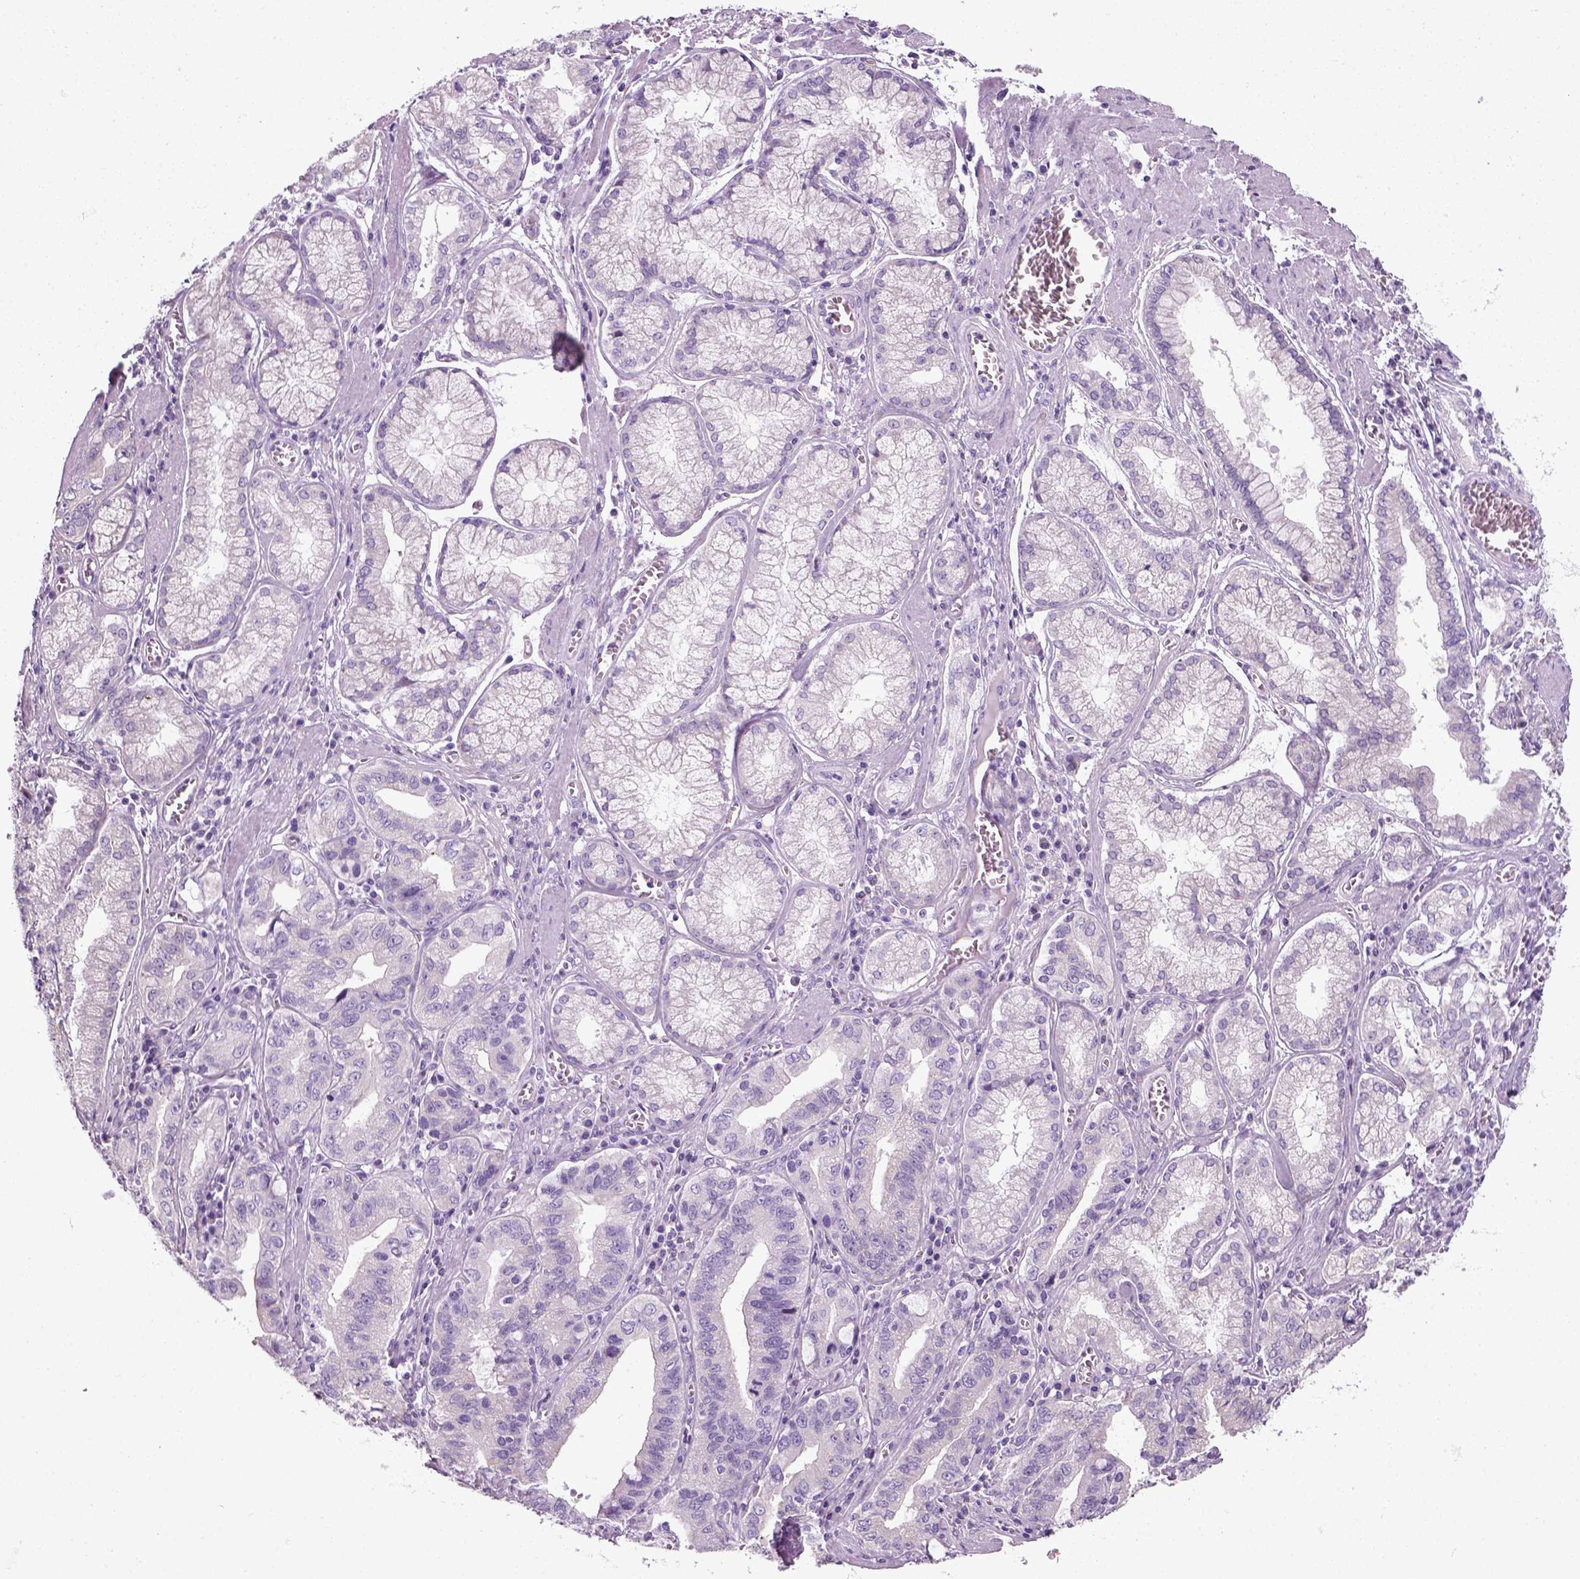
{"staining": {"intensity": "negative", "quantity": "none", "location": "none"}, "tissue": "stomach cancer", "cell_type": "Tumor cells", "image_type": "cancer", "snomed": [{"axis": "morphology", "description": "Adenocarcinoma, NOS"}, {"axis": "topography", "description": "Stomach, lower"}], "caption": "Immunohistochemical staining of adenocarcinoma (stomach) shows no significant expression in tumor cells.", "gene": "SLC12A5", "patient": {"sex": "female", "age": 76}}